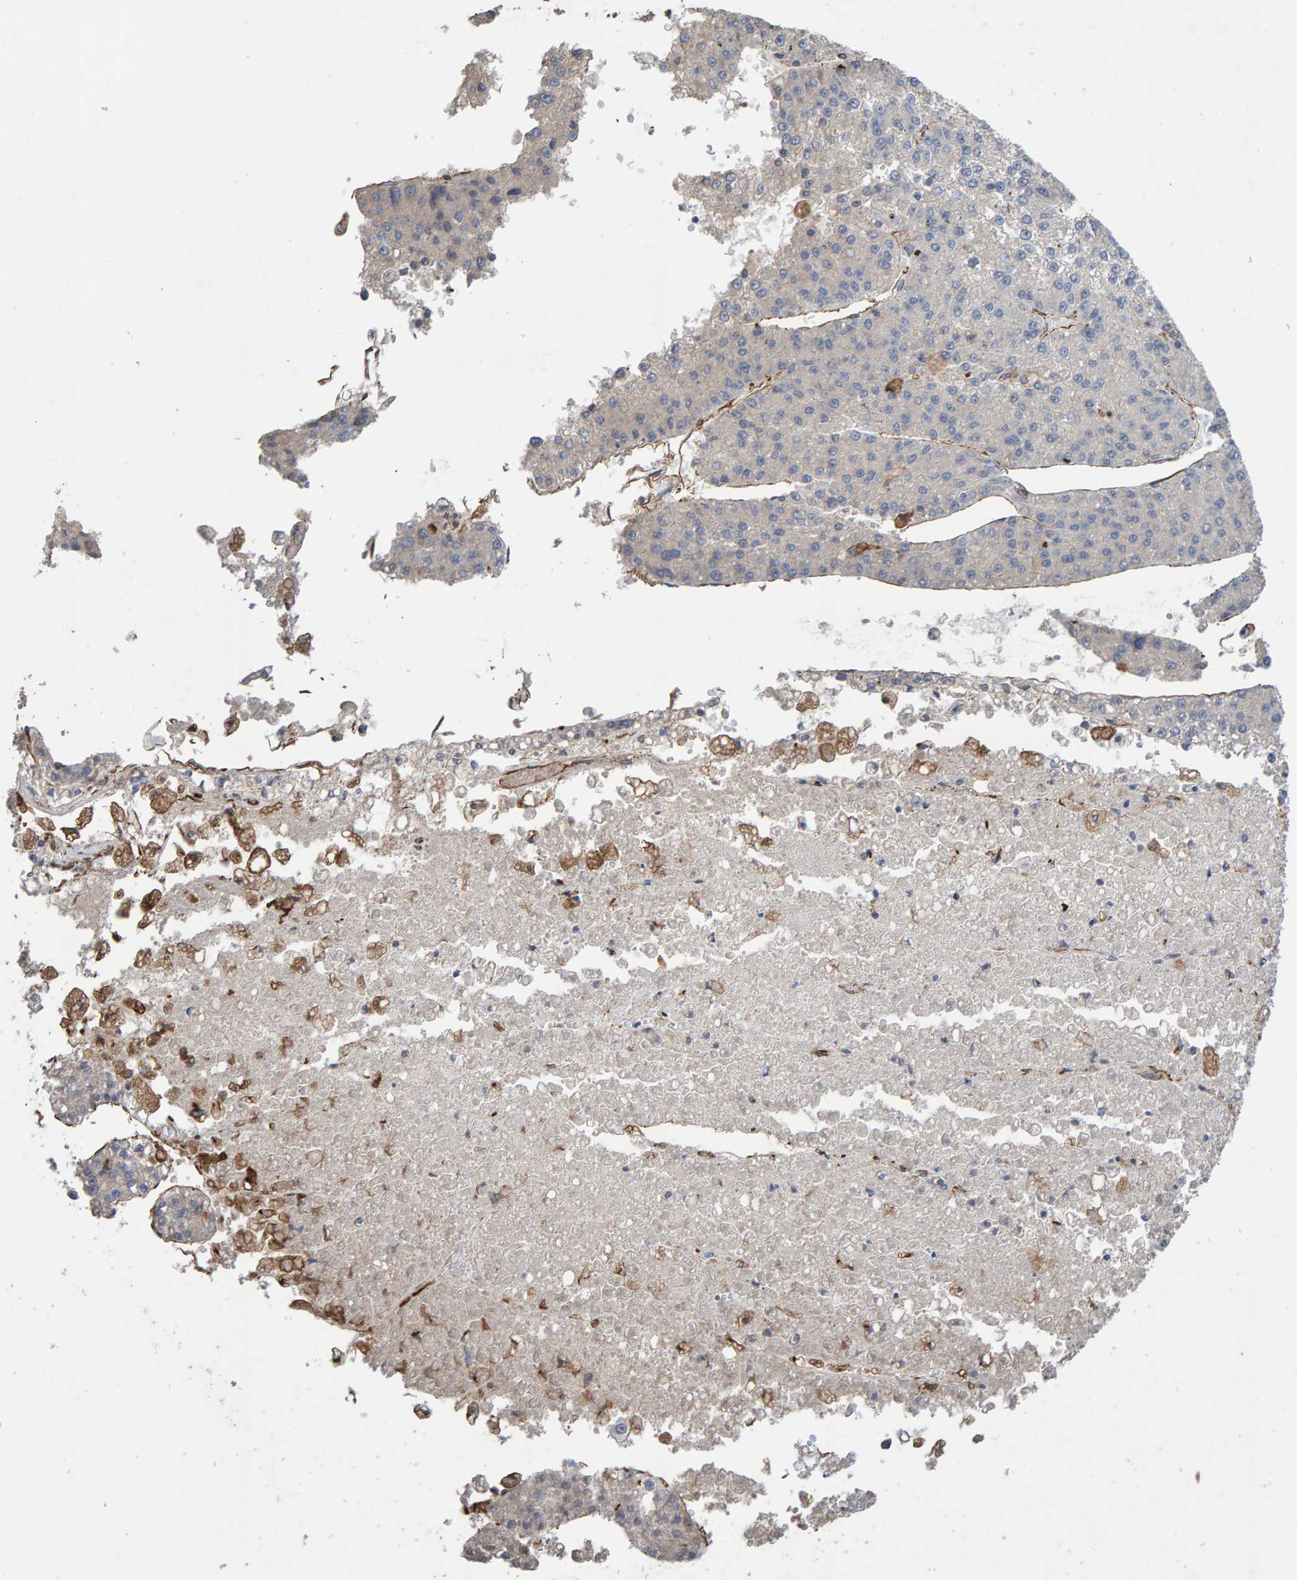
{"staining": {"intensity": "negative", "quantity": "none", "location": "none"}, "tissue": "liver cancer", "cell_type": "Tumor cells", "image_type": "cancer", "snomed": [{"axis": "morphology", "description": "Carcinoma, Hepatocellular, NOS"}, {"axis": "topography", "description": "Liver"}], "caption": "An IHC photomicrograph of liver hepatocellular carcinoma is shown. There is no staining in tumor cells of liver hepatocellular carcinoma.", "gene": "ZNF347", "patient": {"sex": "female", "age": 73}}